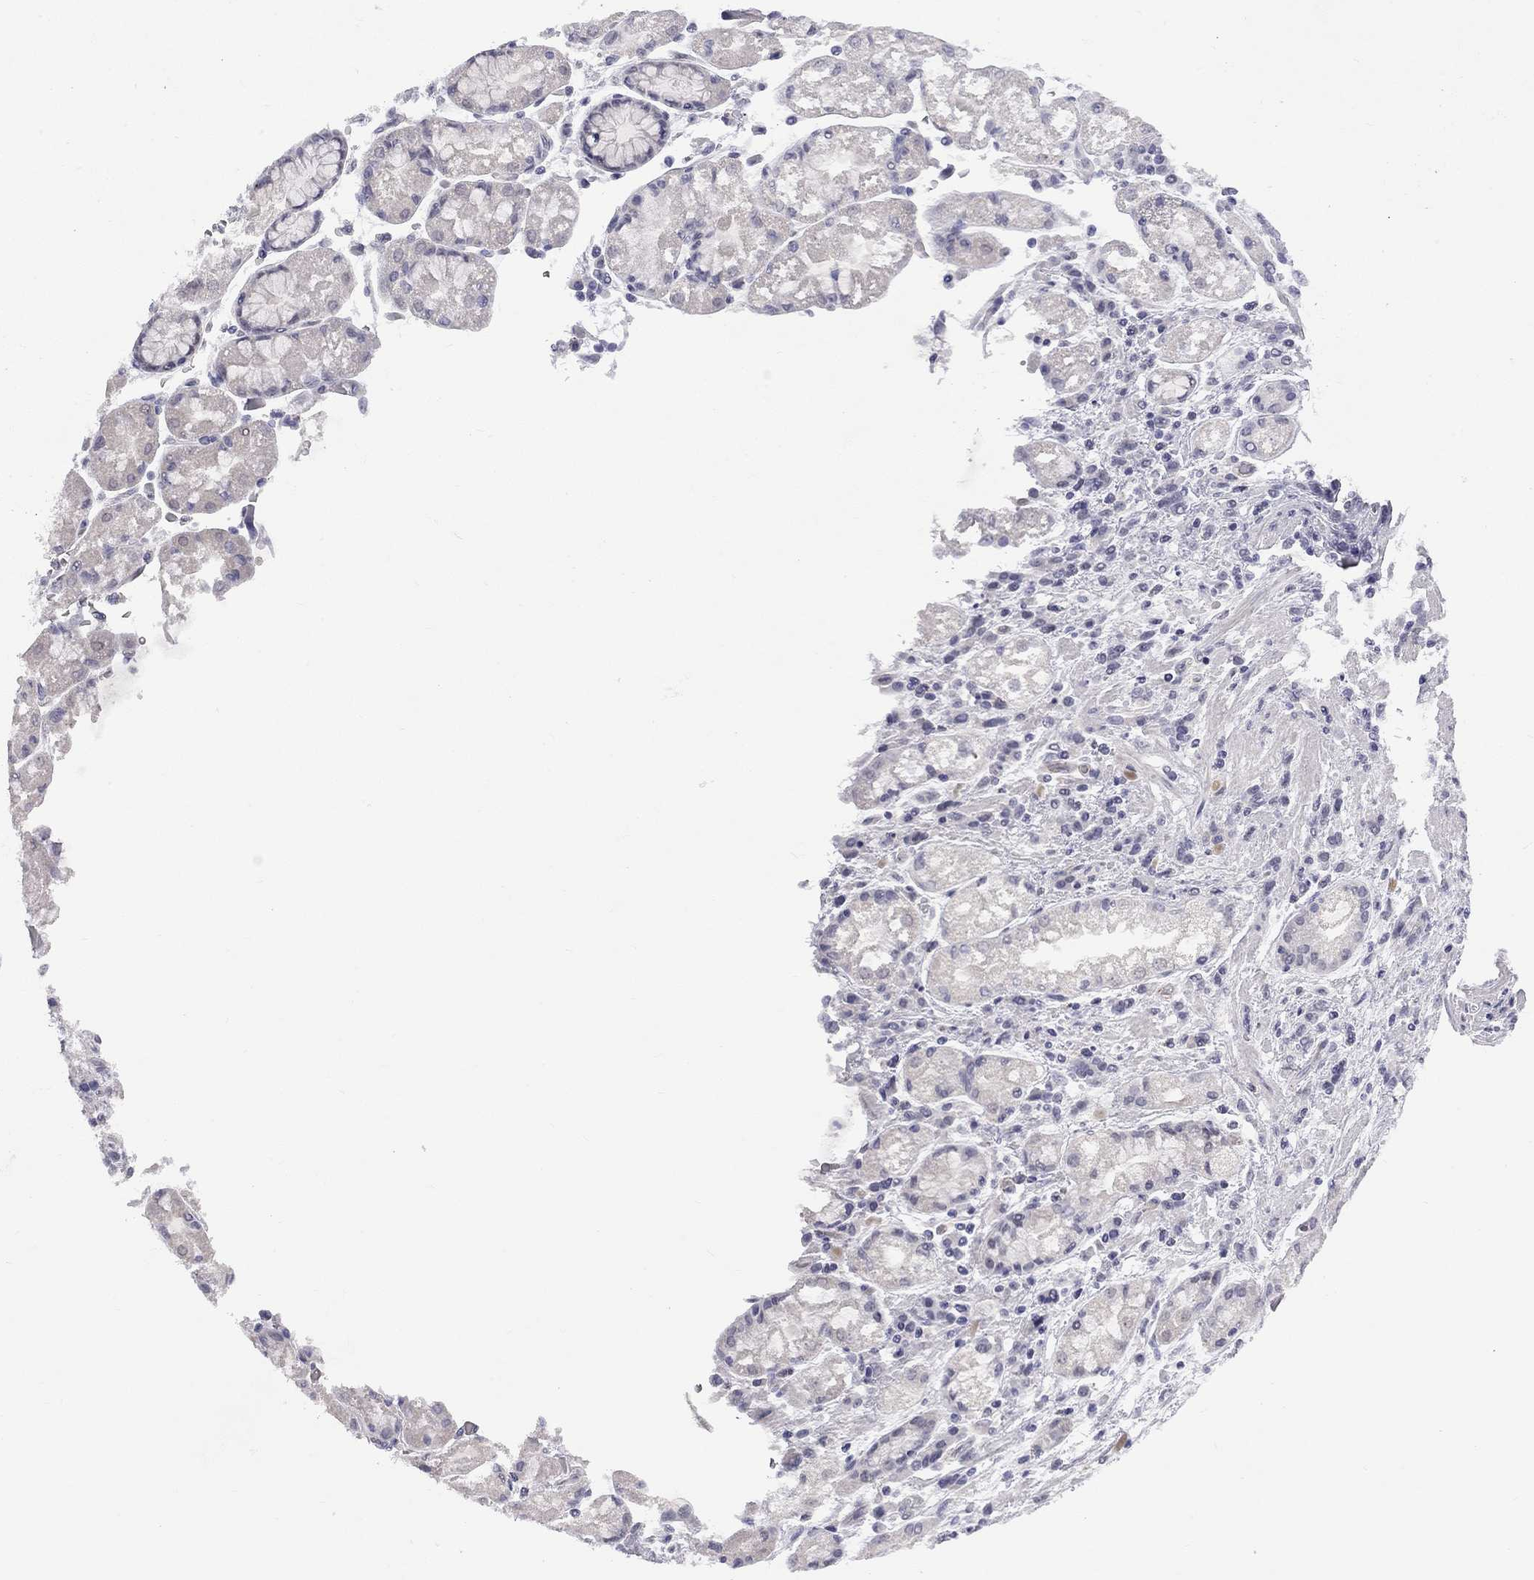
{"staining": {"intensity": "negative", "quantity": "none", "location": "none"}, "tissue": "stomach cancer", "cell_type": "Tumor cells", "image_type": "cancer", "snomed": [{"axis": "morphology", "description": "Adenocarcinoma, NOS"}, {"axis": "topography", "description": "Stomach"}], "caption": "Histopathology image shows no protein staining in tumor cells of stomach cancer (adenocarcinoma) tissue. Brightfield microscopy of immunohistochemistry stained with DAB (brown) and hematoxylin (blue), captured at high magnification.", "gene": "GSG1L", "patient": {"sex": "female", "age": 57}}